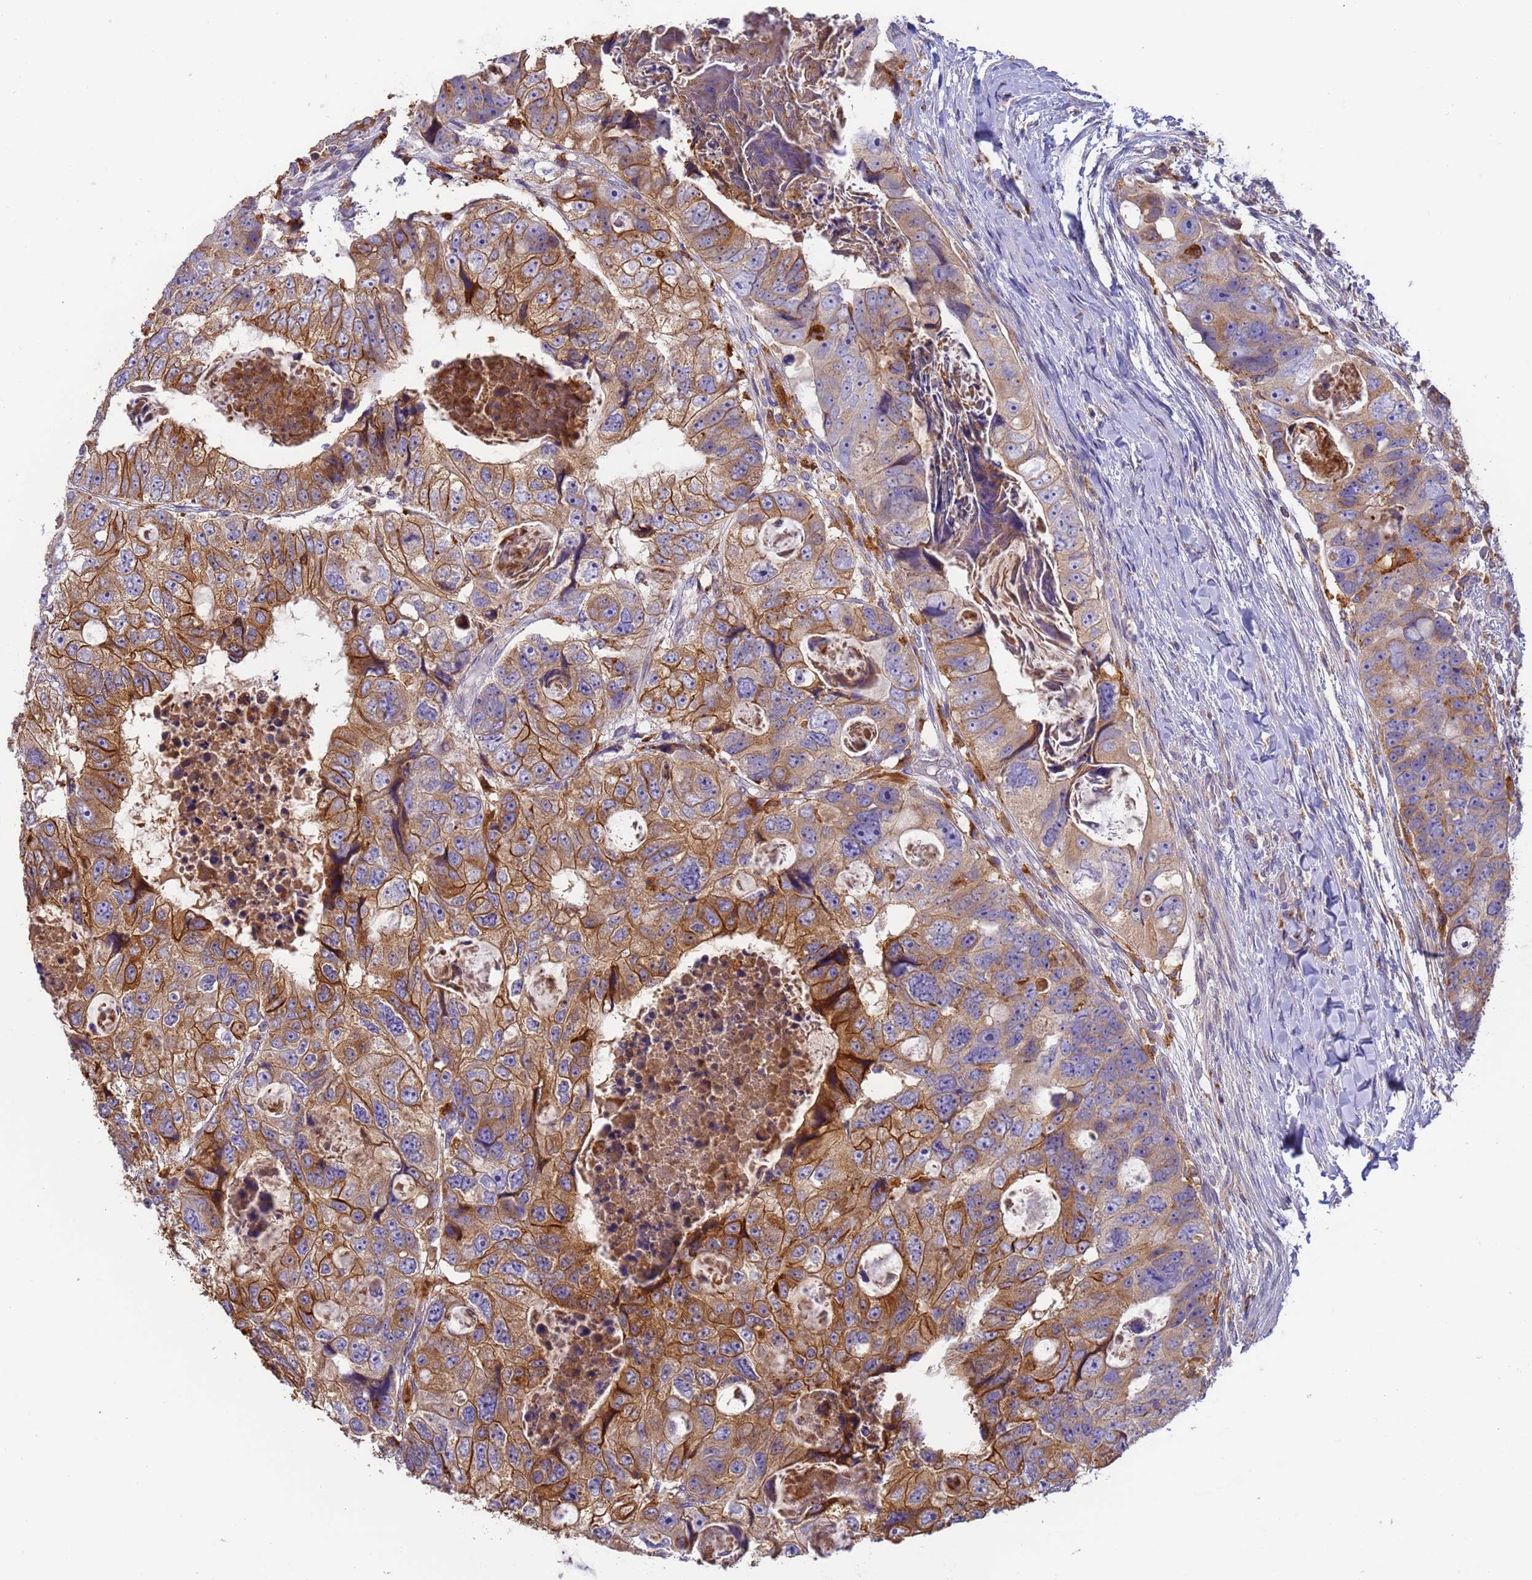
{"staining": {"intensity": "strong", "quantity": ">75%", "location": "cytoplasmic/membranous"}, "tissue": "colorectal cancer", "cell_type": "Tumor cells", "image_type": "cancer", "snomed": [{"axis": "morphology", "description": "Adenocarcinoma, NOS"}, {"axis": "topography", "description": "Rectum"}], "caption": "Tumor cells exhibit high levels of strong cytoplasmic/membranous positivity in approximately >75% of cells in human adenocarcinoma (colorectal).", "gene": "M6PR", "patient": {"sex": "male", "age": 59}}